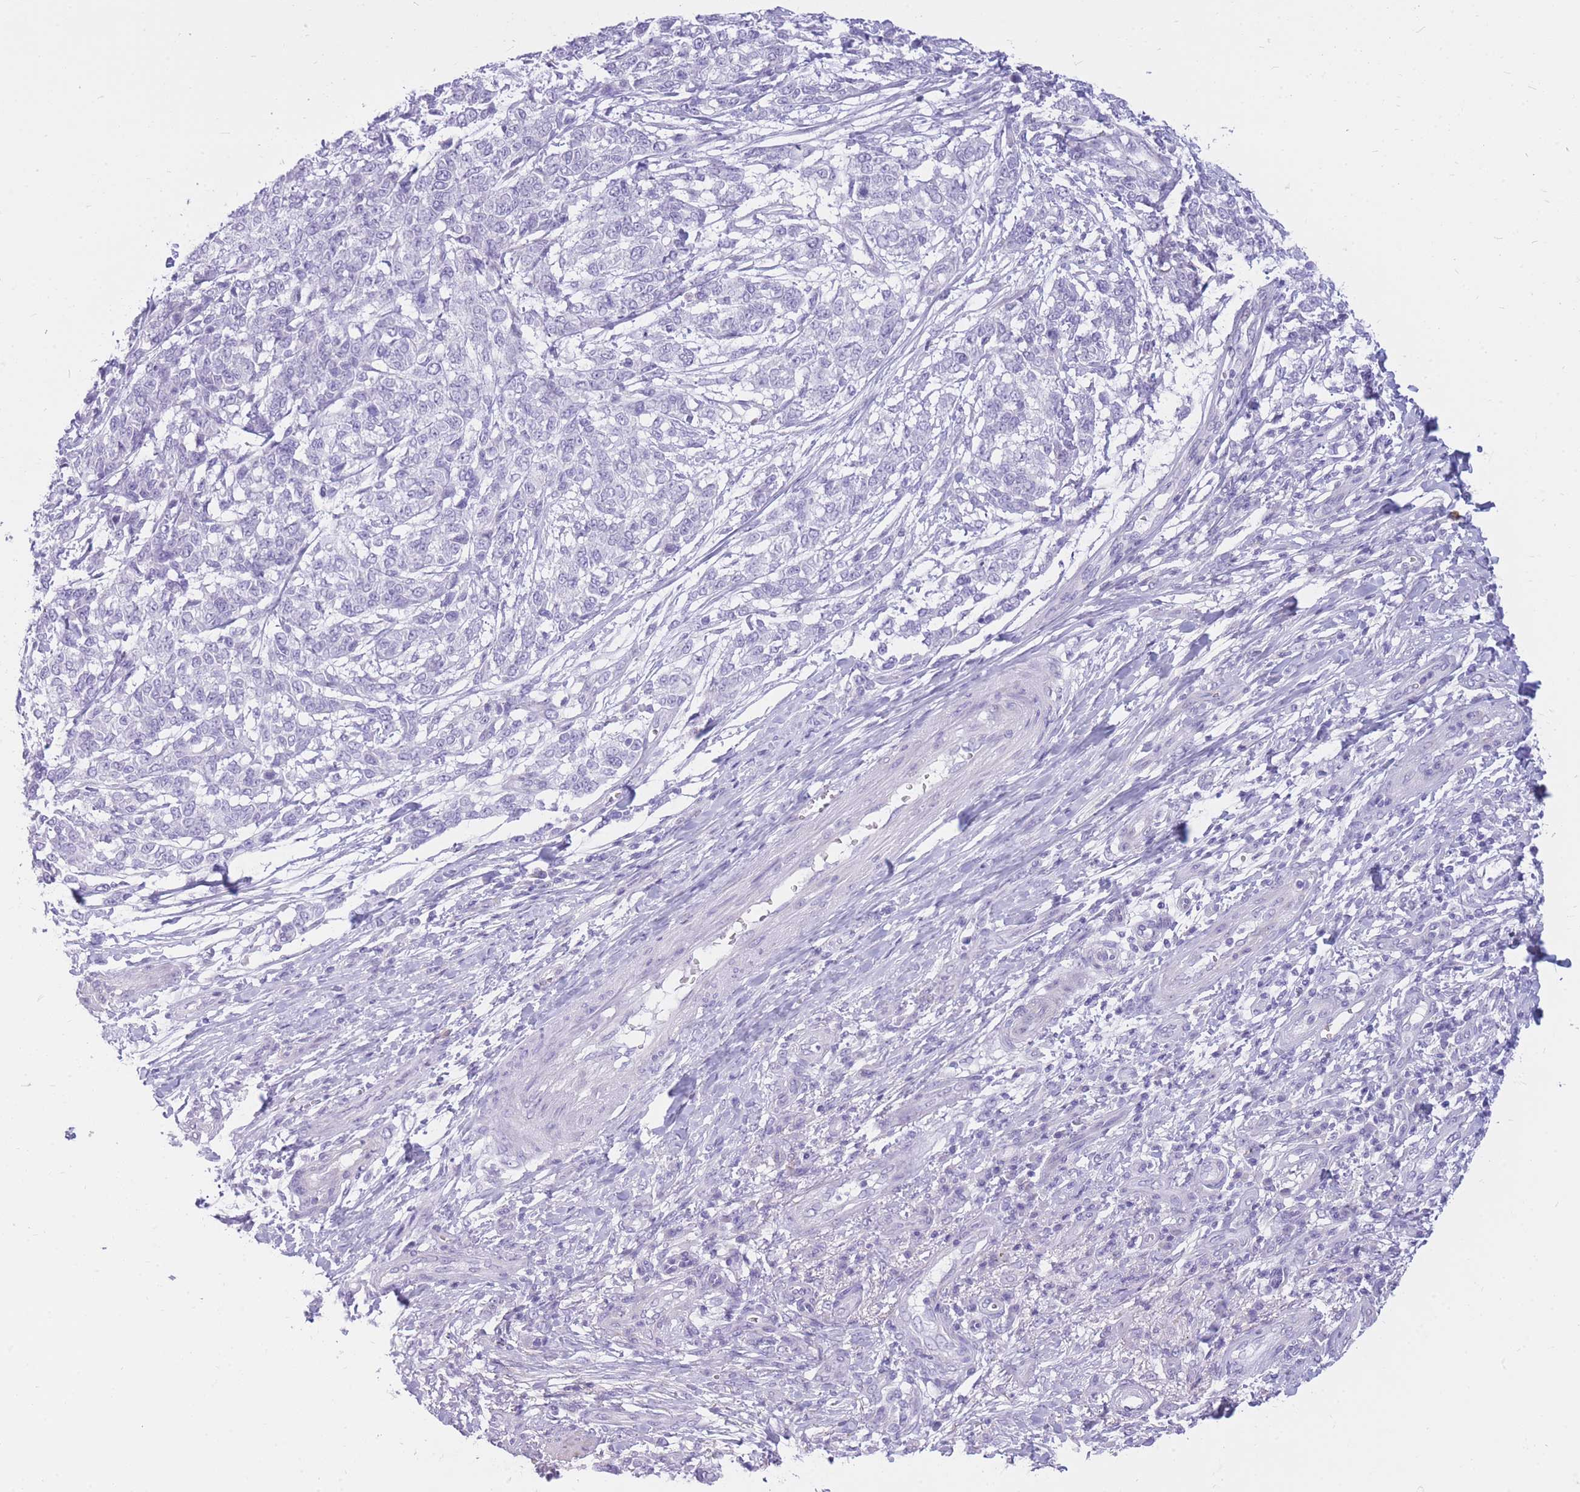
{"staining": {"intensity": "negative", "quantity": "none", "location": "none"}, "tissue": "melanoma", "cell_type": "Tumor cells", "image_type": "cancer", "snomed": [{"axis": "morphology", "description": "Malignant melanoma, NOS"}, {"axis": "topography", "description": "Skin"}], "caption": "The histopathology image exhibits no staining of tumor cells in melanoma.", "gene": "CYP21A2", "patient": {"sex": "male", "age": 49}}